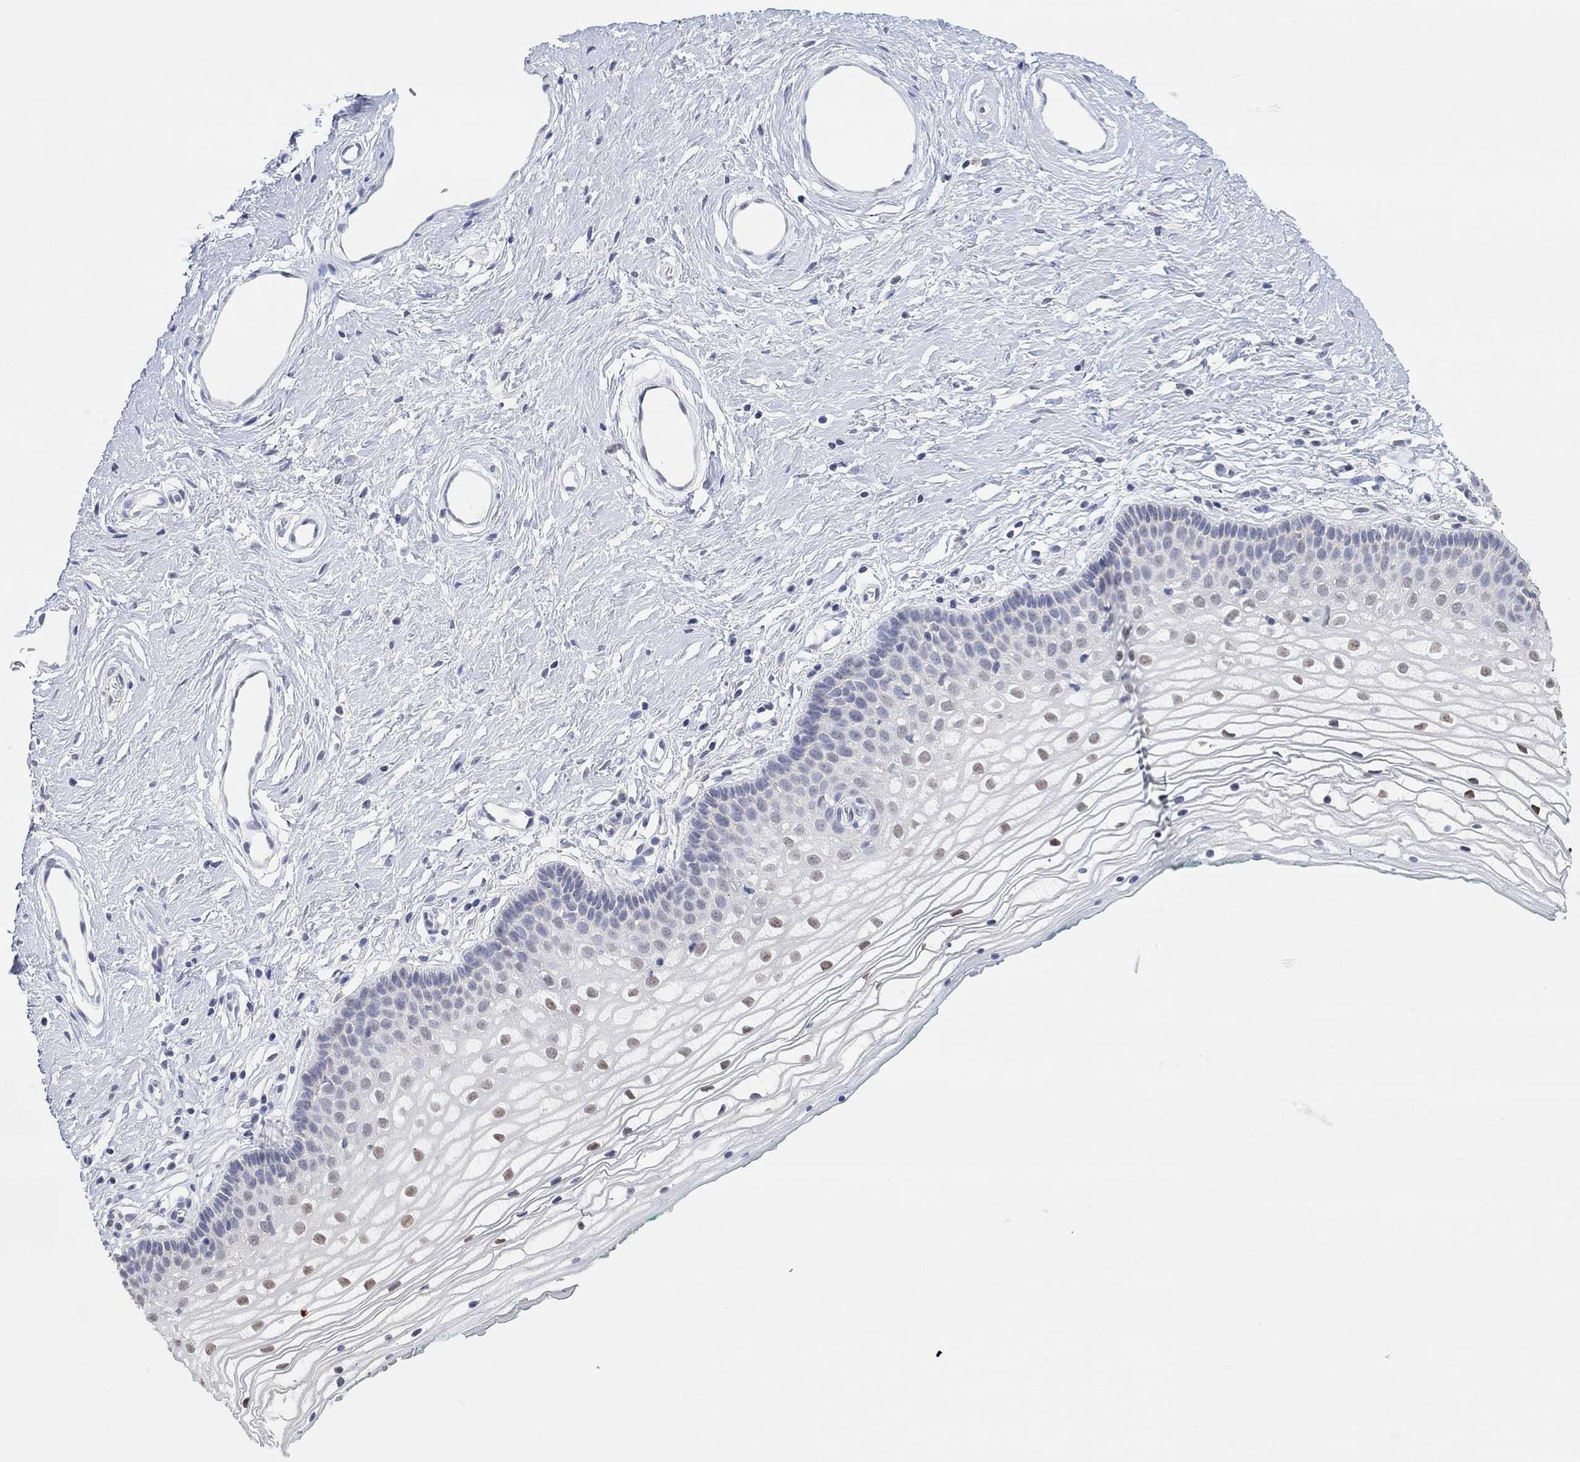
{"staining": {"intensity": "strong", "quantity": "<25%", "location": "nuclear"}, "tissue": "vagina", "cell_type": "Squamous epithelial cells", "image_type": "normal", "snomed": [{"axis": "morphology", "description": "Normal tissue, NOS"}, {"axis": "topography", "description": "Vagina"}], "caption": "Immunohistochemical staining of benign vagina exhibits medium levels of strong nuclear positivity in about <25% of squamous epithelial cells. (DAB (3,3'-diaminobenzidine) = brown stain, brightfield microscopy at high magnification).", "gene": "MUC1", "patient": {"sex": "female", "age": 36}}